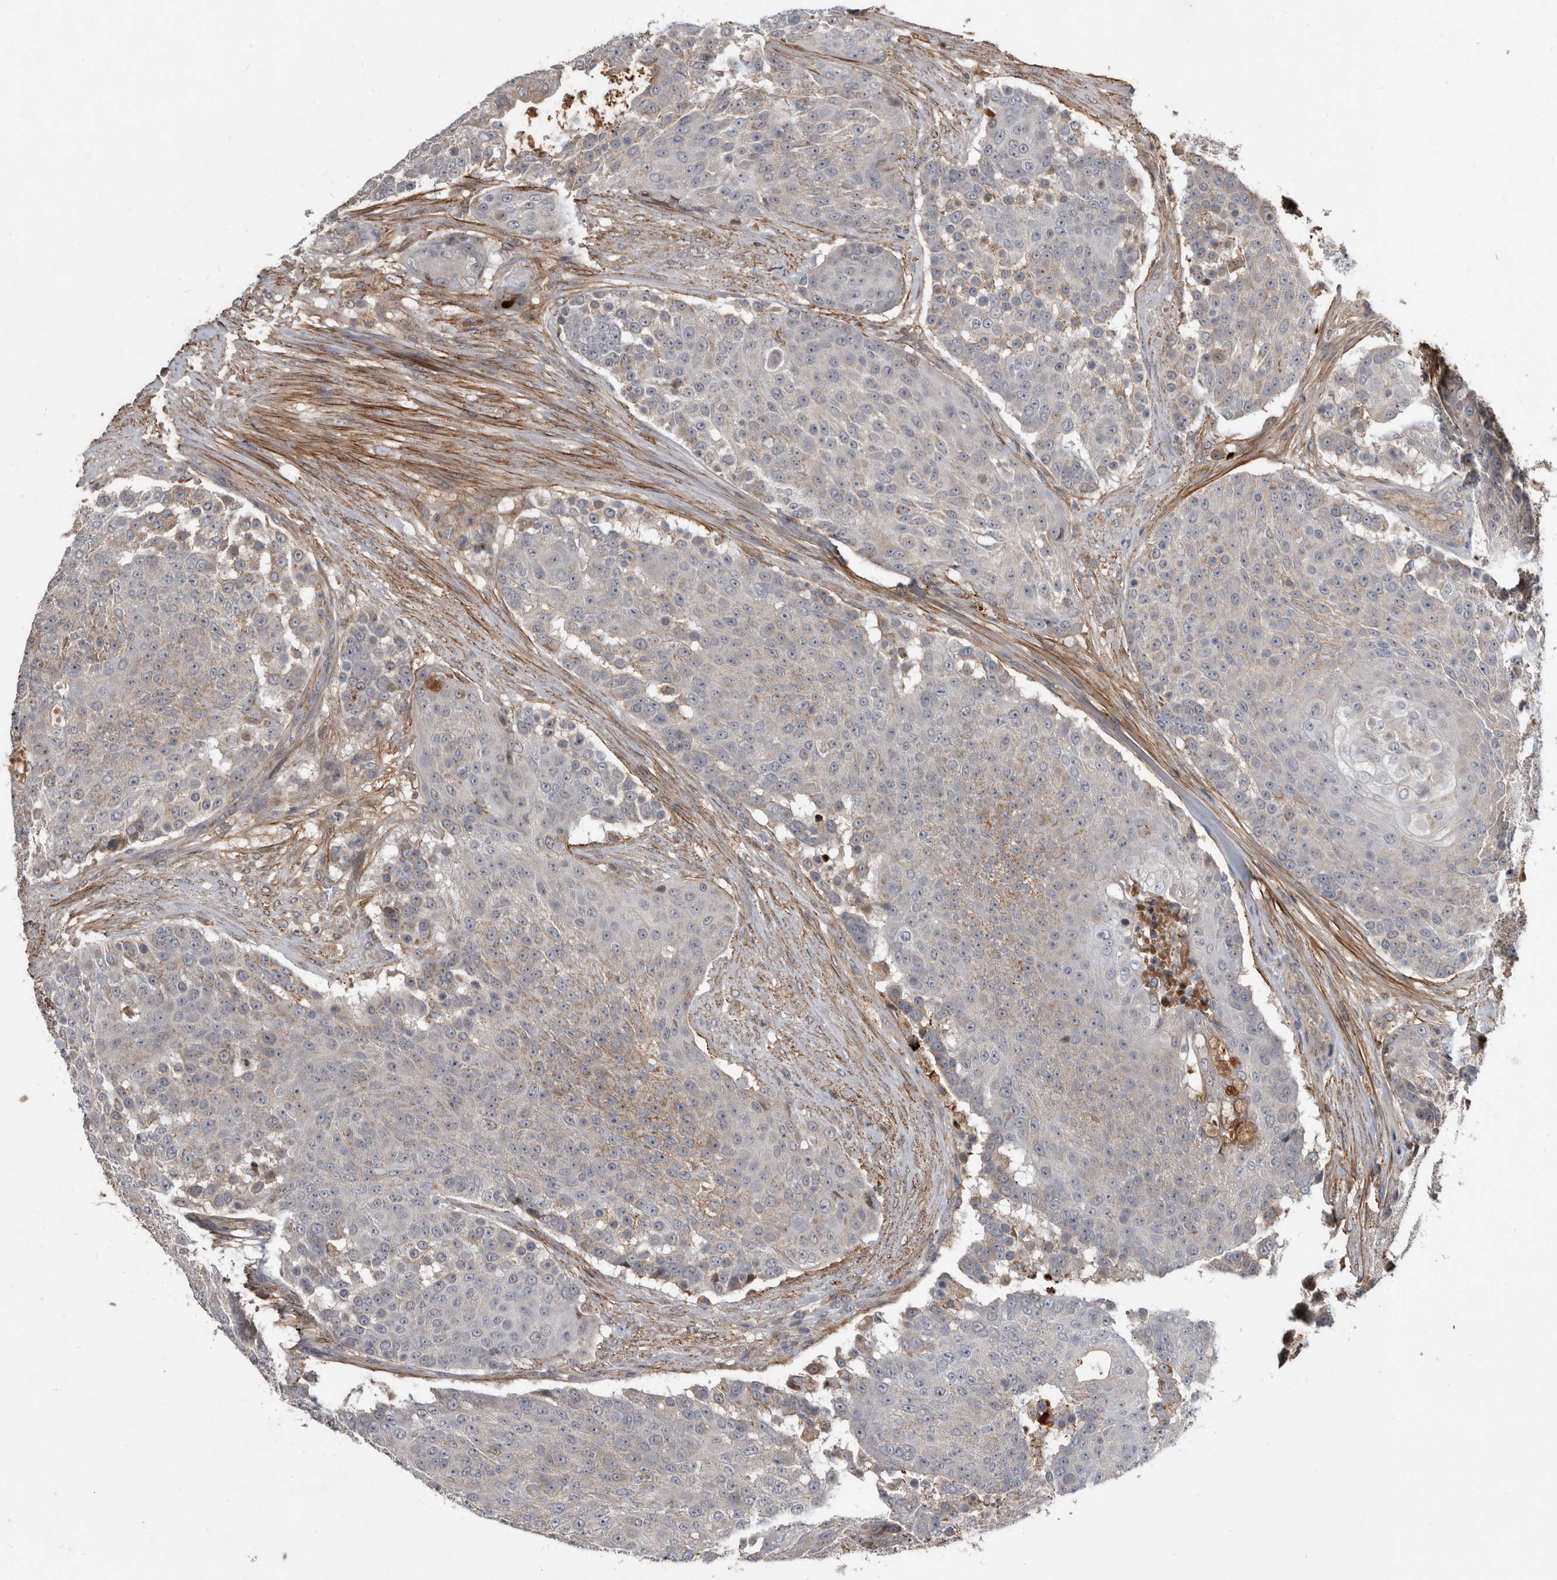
{"staining": {"intensity": "moderate", "quantity": "<25%", "location": "cytoplasmic/membranous"}, "tissue": "urothelial cancer", "cell_type": "Tumor cells", "image_type": "cancer", "snomed": [{"axis": "morphology", "description": "Urothelial carcinoma, High grade"}, {"axis": "topography", "description": "Urinary bladder"}], "caption": "A micrograph of human urothelial cancer stained for a protein demonstrates moderate cytoplasmic/membranous brown staining in tumor cells.", "gene": "PI15", "patient": {"sex": "female", "age": 63}}